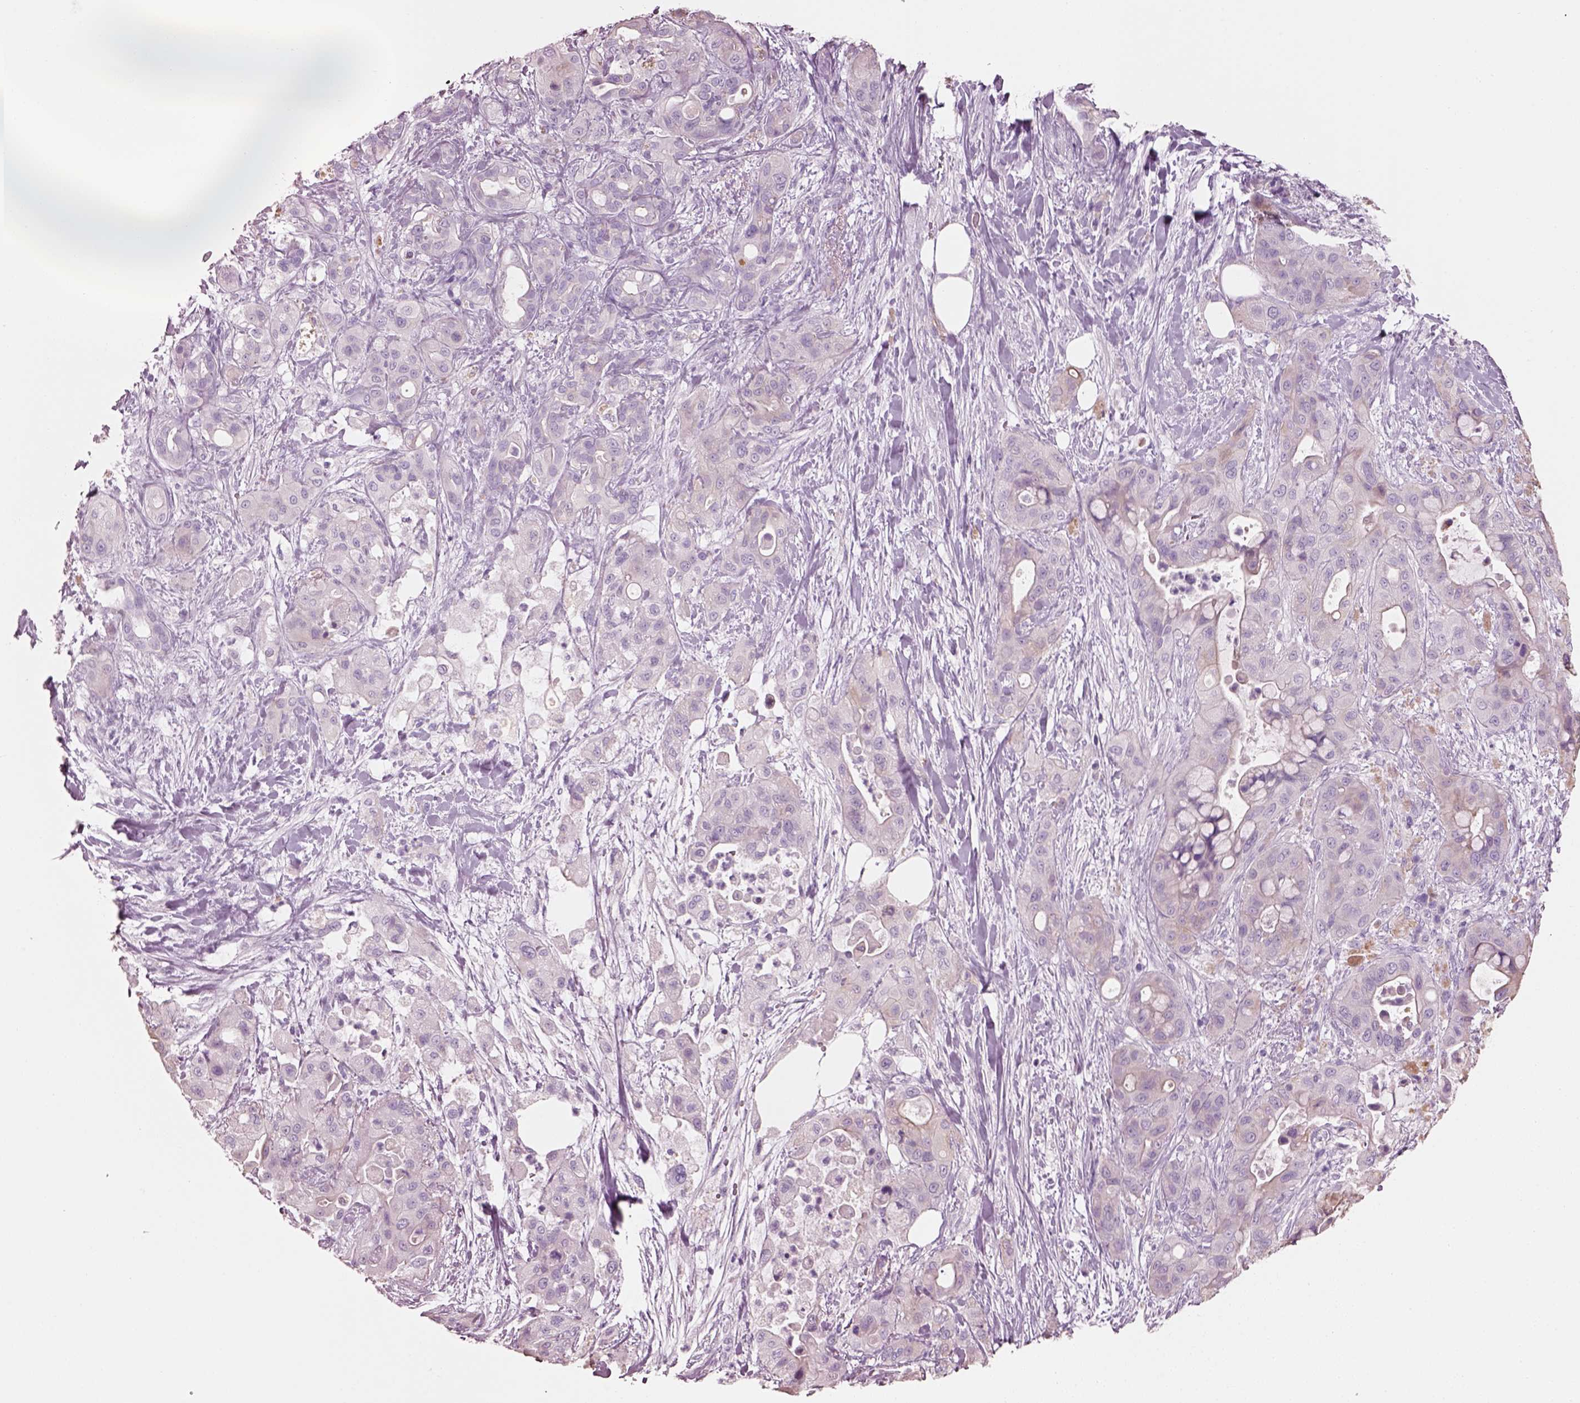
{"staining": {"intensity": "negative", "quantity": "none", "location": "none"}, "tissue": "pancreatic cancer", "cell_type": "Tumor cells", "image_type": "cancer", "snomed": [{"axis": "morphology", "description": "Adenocarcinoma, NOS"}, {"axis": "topography", "description": "Pancreas"}], "caption": "Immunohistochemistry image of neoplastic tissue: adenocarcinoma (pancreatic) stained with DAB reveals no significant protein positivity in tumor cells.", "gene": "PNOC", "patient": {"sex": "male", "age": 71}}